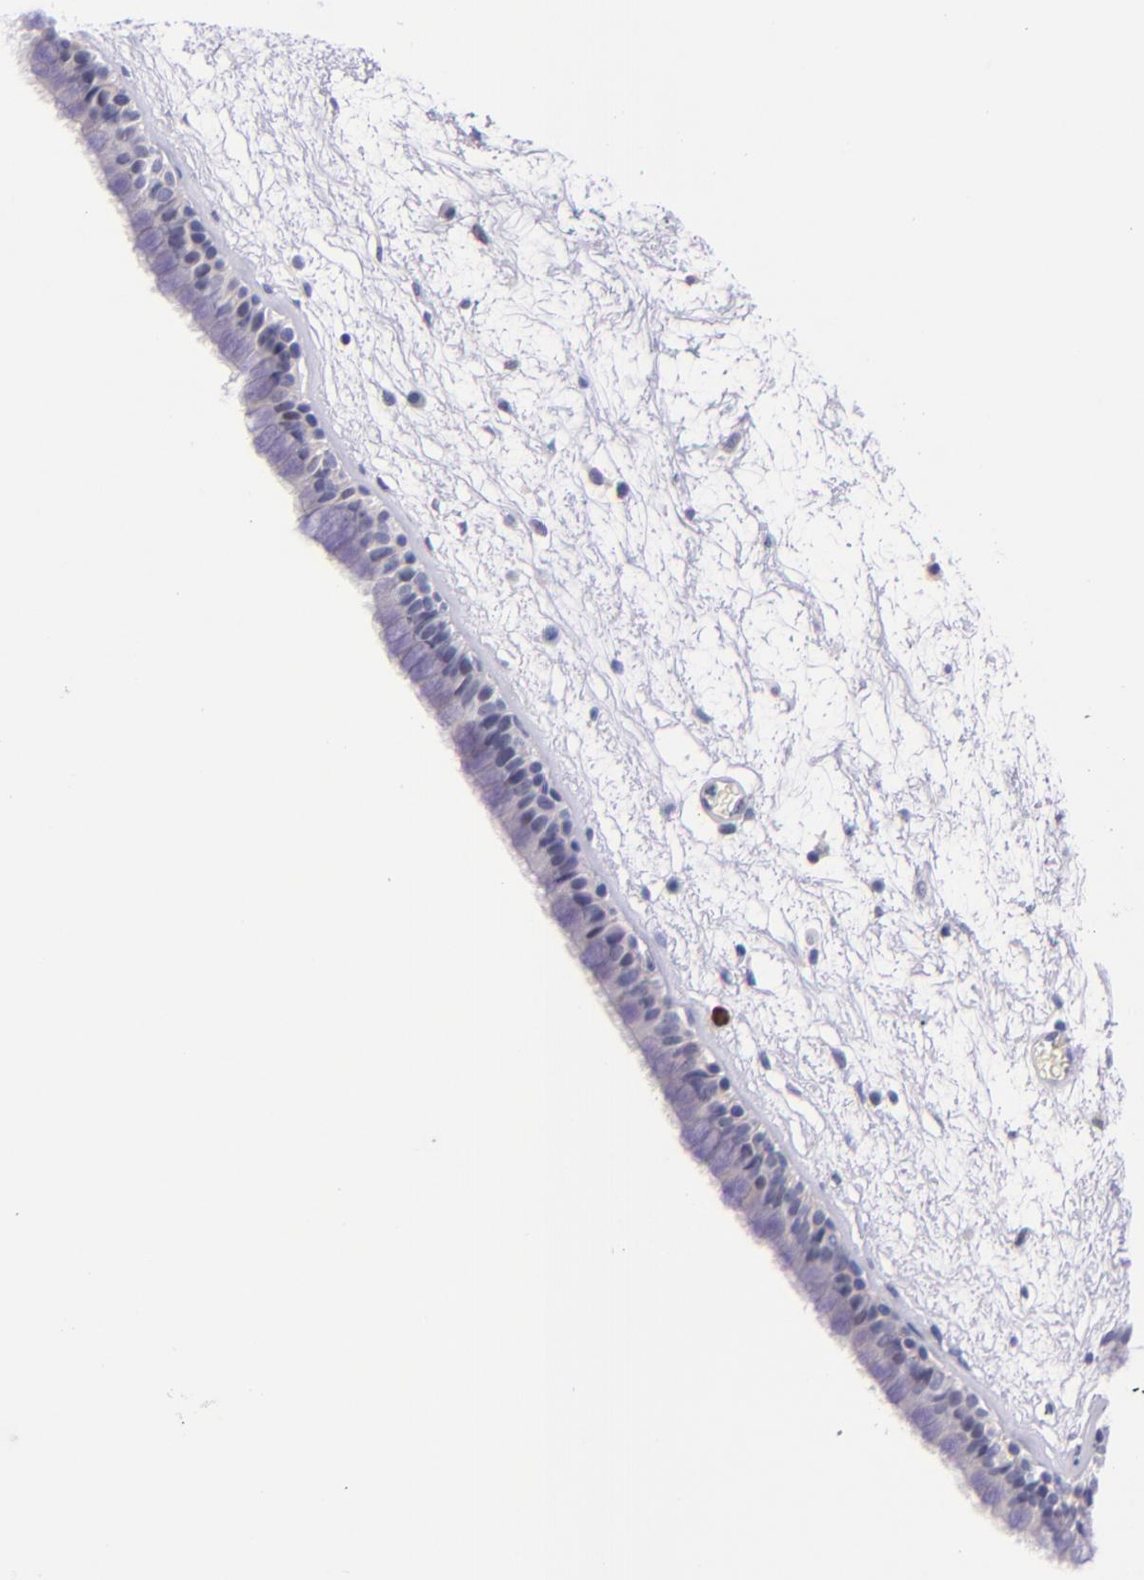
{"staining": {"intensity": "negative", "quantity": "none", "location": "none"}, "tissue": "nasopharynx", "cell_type": "Respiratory epithelial cells", "image_type": "normal", "snomed": [{"axis": "morphology", "description": "Normal tissue, NOS"}, {"axis": "morphology", "description": "Inflammation, NOS"}, {"axis": "topography", "description": "Nasopharynx"}], "caption": "Immunohistochemistry (IHC) micrograph of normal human nasopharynx stained for a protein (brown), which exhibits no expression in respiratory epithelial cells.", "gene": "KNG1", "patient": {"sex": "male", "age": 48}}